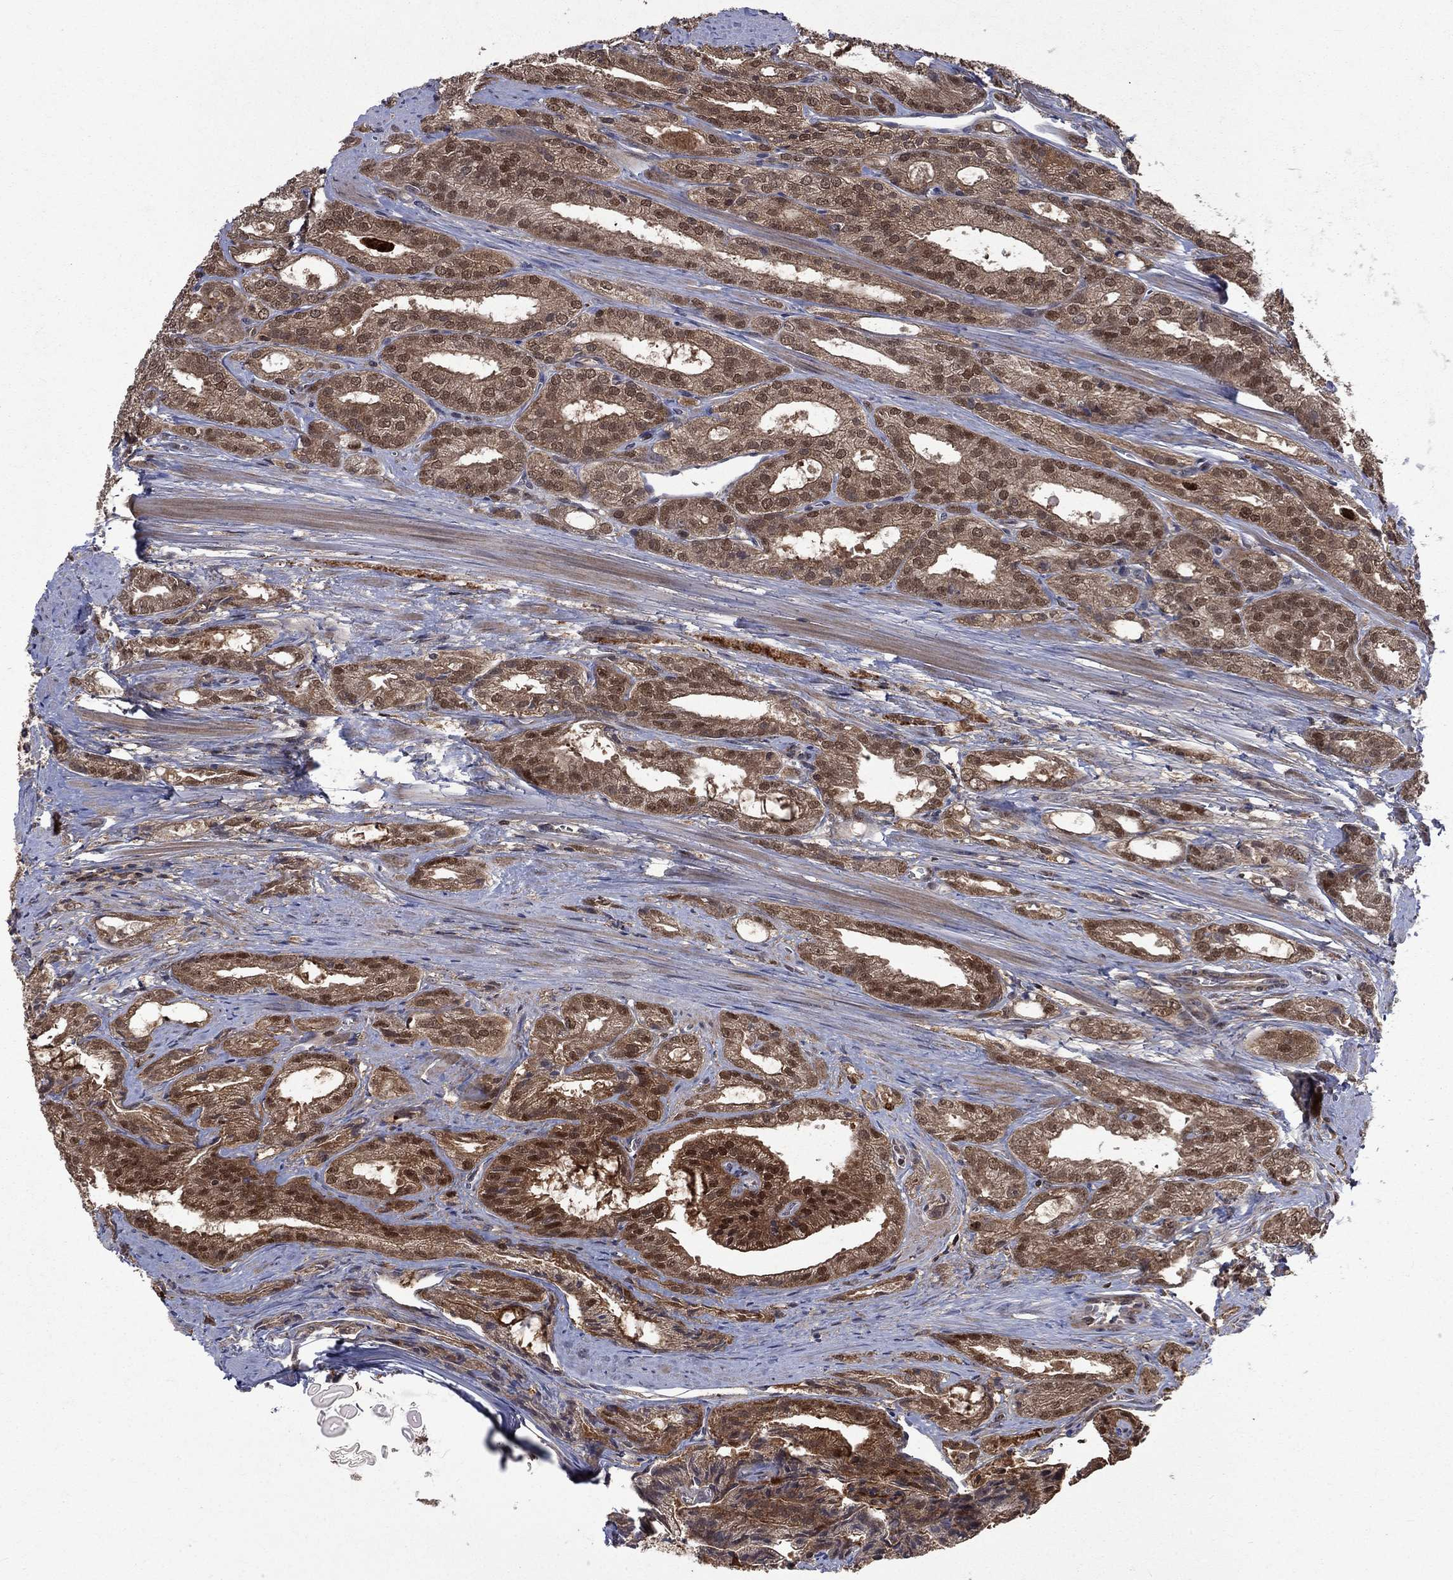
{"staining": {"intensity": "strong", "quantity": ">75%", "location": "cytoplasmic/membranous,nuclear"}, "tissue": "prostate cancer", "cell_type": "Tumor cells", "image_type": "cancer", "snomed": [{"axis": "morphology", "description": "Adenocarcinoma, NOS"}, {"axis": "morphology", "description": "Adenocarcinoma, High grade"}, {"axis": "topography", "description": "Prostate"}], "caption": "An IHC photomicrograph of tumor tissue is shown. Protein staining in brown shows strong cytoplasmic/membranous and nuclear positivity in prostate cancer (high-grade adenocarcinoma) within tumor cells. The protein of interest is stained brown, and the nuclei are stained in blue (DAB IHC with brightfield microscopy, high magnification).", "gene": "IAH1", "patient": {"sex": "male", "age": 70}}